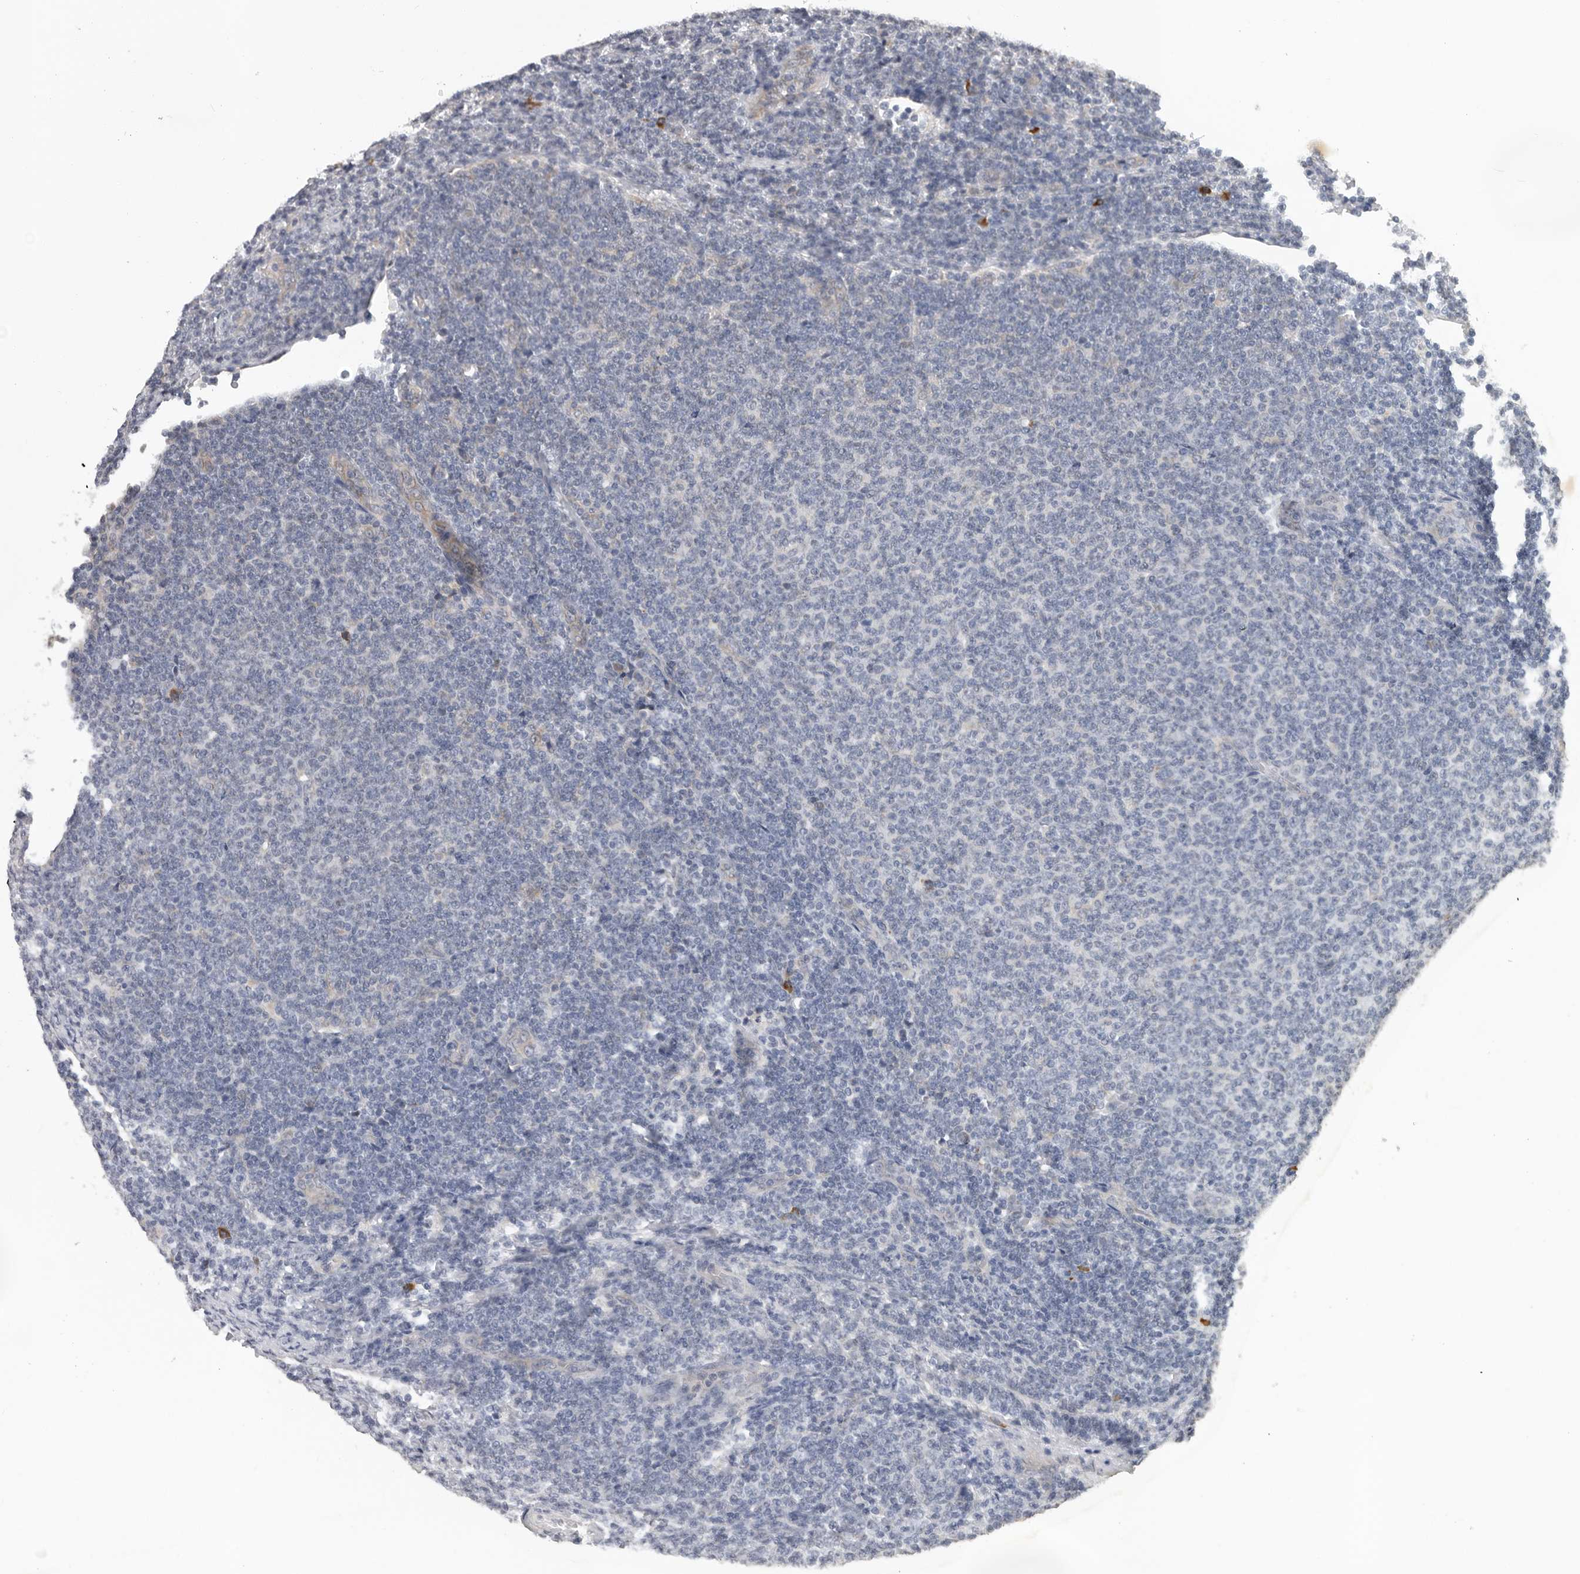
{"staining": {"intensity": "negative", "quantity": "none", "location": "none"}, "tissue": "lymphoma", "cell_type": "Tumor cells", "image_type": "cancer", "snomed": [{"axis": "morphology", "description": "Malignant lymphoma, non-Hodgkin's type, Low grade"}, {"axis": "topography", "description": "Lymph node"}], "caption": "This is an immunohistochemistry (IHC) image of lymphoma. There is no staining in tumor cells.", "gene": "RNF157", "patient": {"sex": "male", "age": 66}}